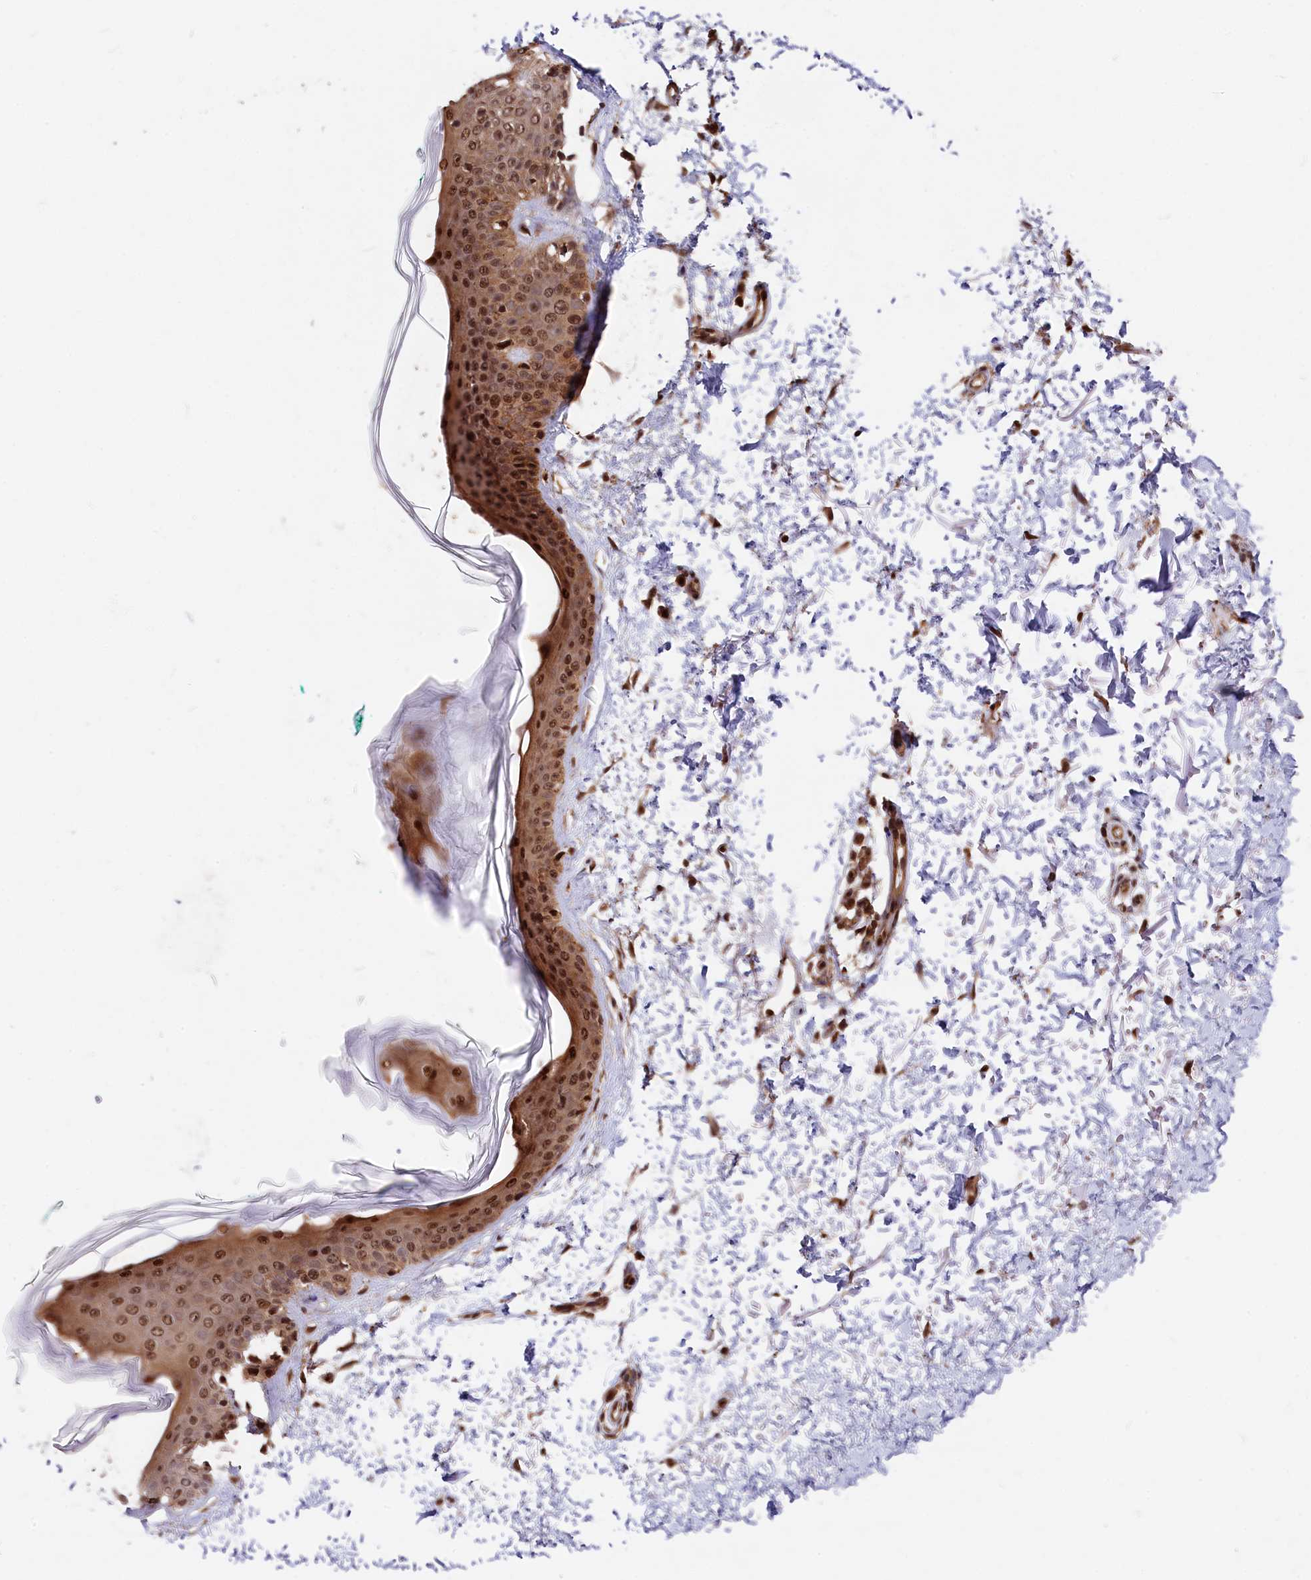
{"staining": {"intensity": "moderate", "quantity": ">75%", "location": "cytoplasmic/membranous,nuclear"}, "tissue": "skin", "cell_type": "Fibroblasts", "image_type": "normal", "snomed": [{"axis": "morphology", "description": "Normal tissue, NOS"}, {"axis": "topography", "description": "Skin"}], "caption": "A brown stain shows moderate cytoplasmic/membranous,nuclear staining of a protein in fibroblasts of benign skin.", "gene": "ADRM1", "patient": {"sex": "male", "age": 66}}